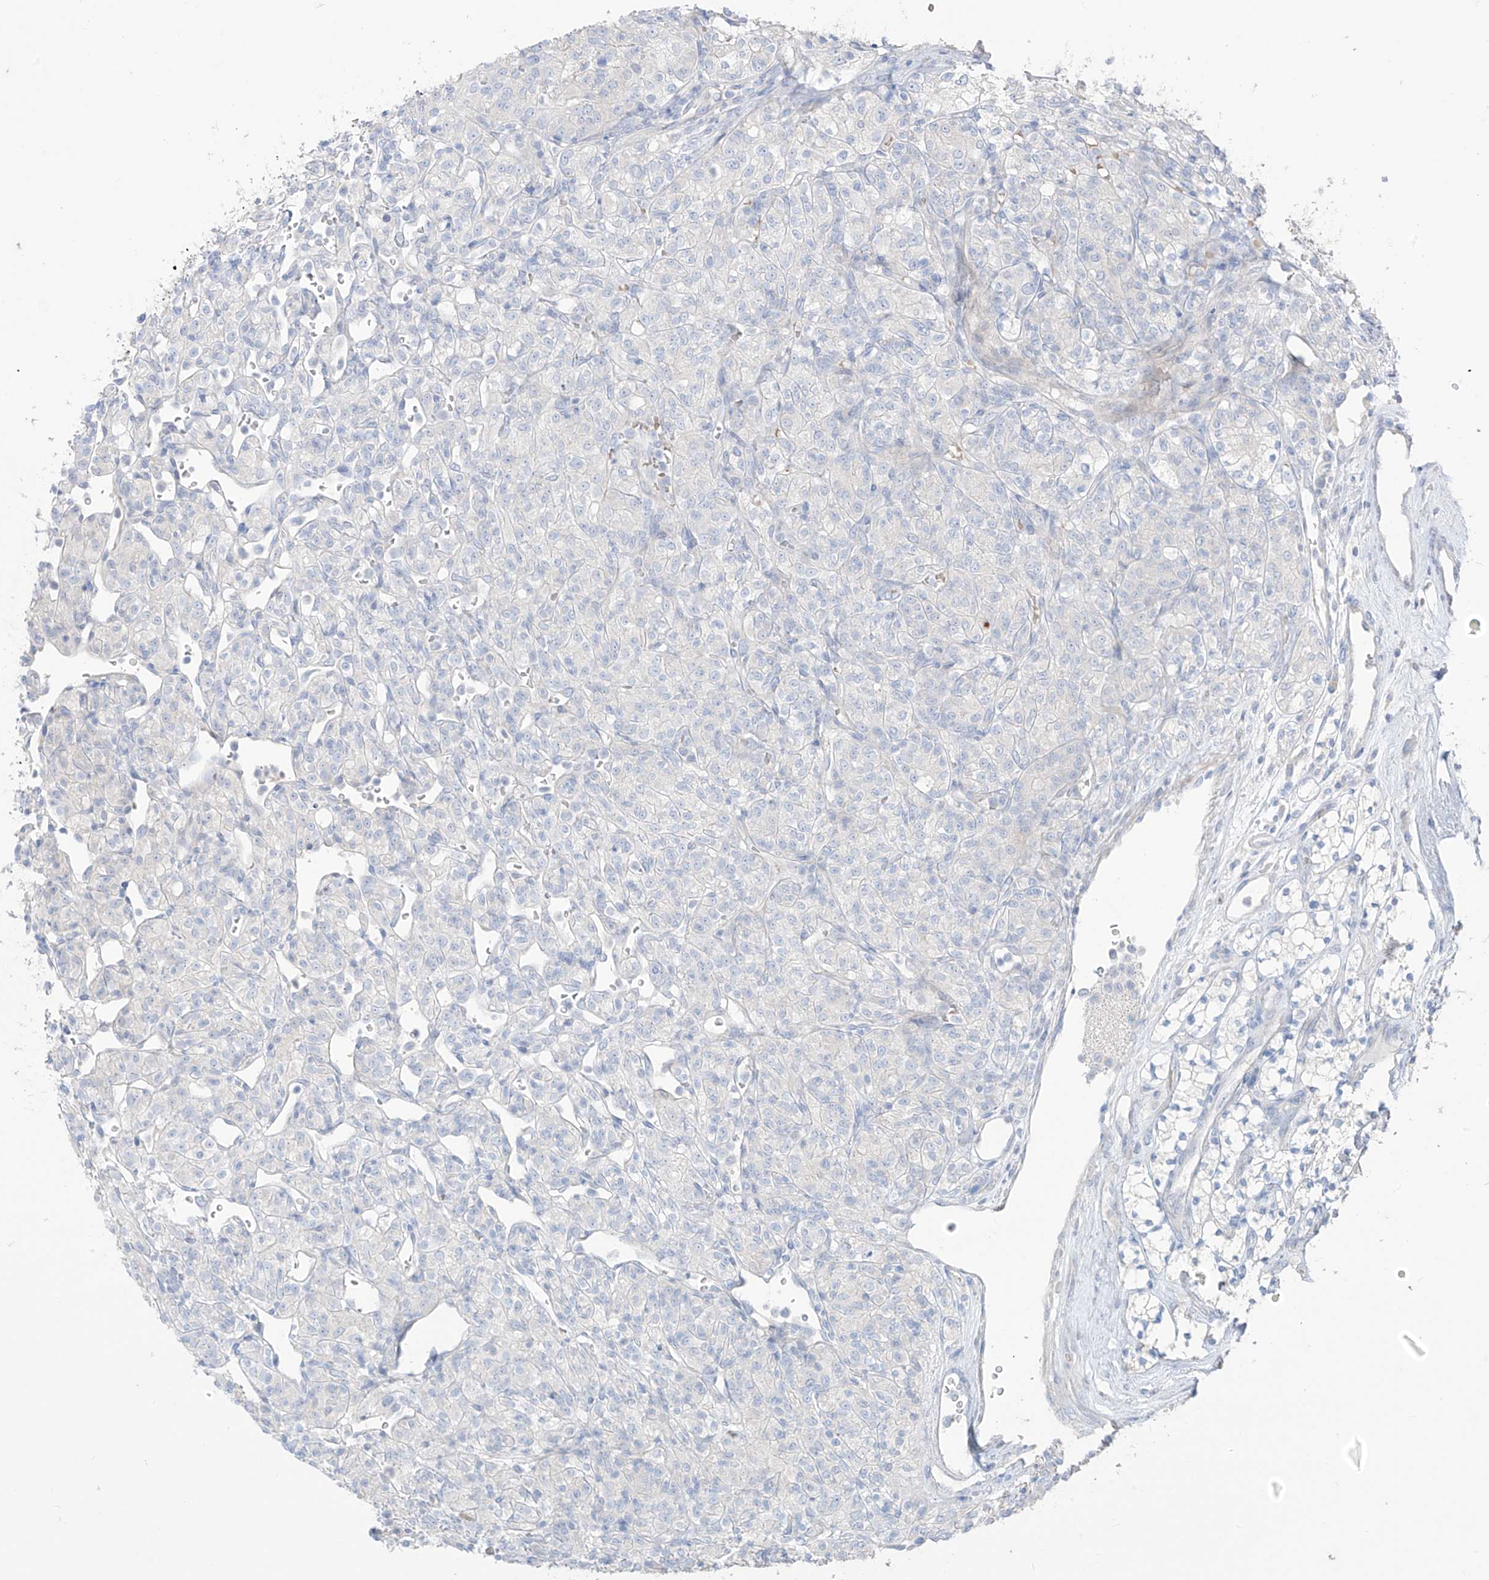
{"staining": {"intensity": "negative", "quantity": "none", "location": "none"}, "tissue": "renal cancer", "cell_type": "Tumor cells", "image_type": "cancer", "snomed": [{"axis": "morphology", "description": "Adenocarcinoma, NOS"}, {"axis": "topography", "description": "Kidney"}], "caption": "IHC of human adenocarcinoma (renal) reveals no expression in tumor cells.", "gene": "ASPRV1", "patient": {"sex": "male", "age": 77}}